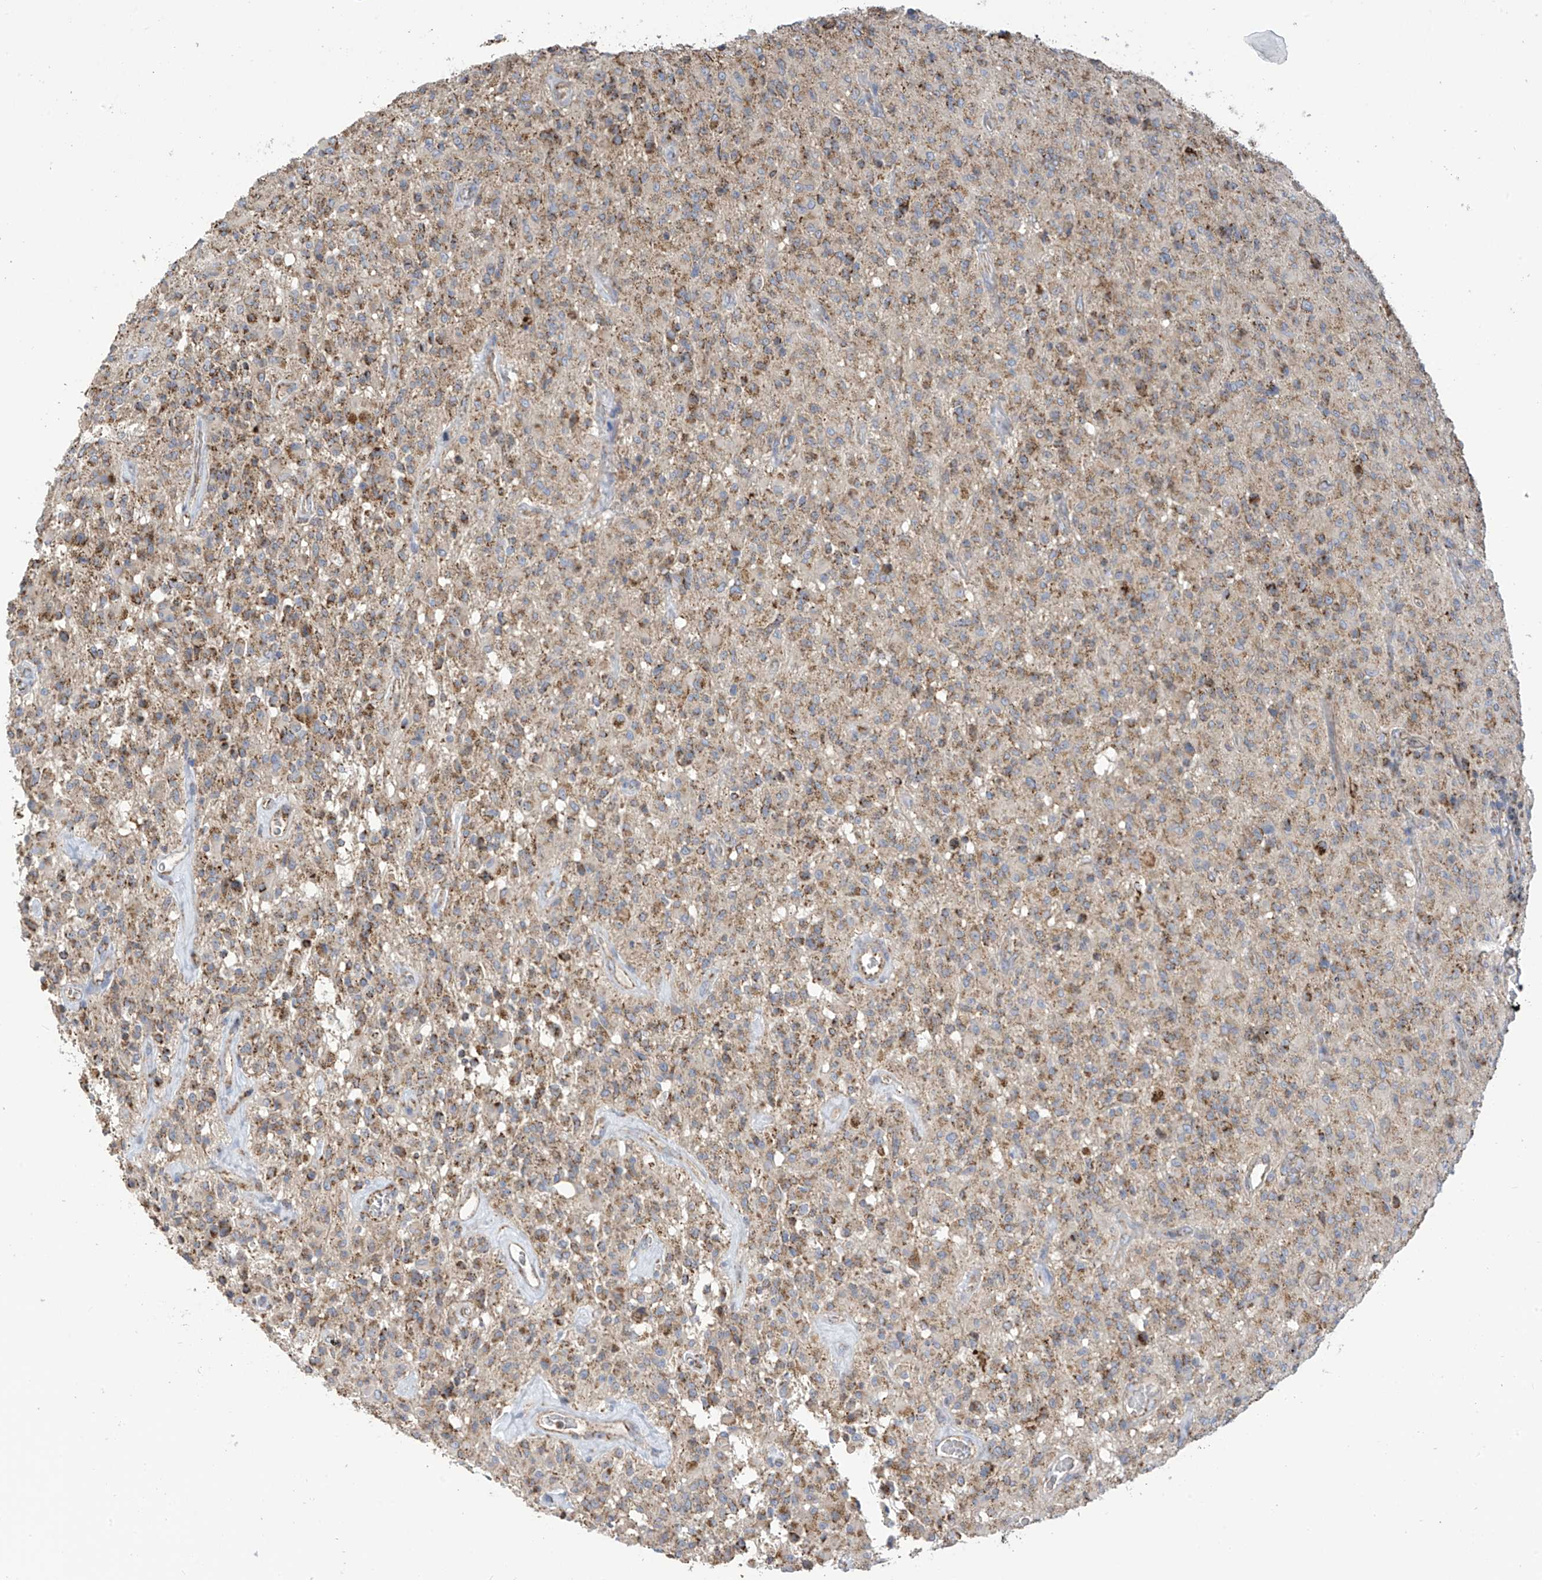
{"staining": {"intensity": "moderate", "quantity": ">75%", "location": "cytoplasmic/membranous"}, "tissue": "glioma", "cell_type": "Tumor cells", "image_type": "cancer", "snomed": [{"axis": "morphology", "description": "Glioma, malignant, High grade"}, {"axis": "topography", "description": "Brain"}], "caption": "Protein expression analysis of glioma demonstrates moderate cytoplasmic/membranous expression in approximately >75% of tumor cells.", "gene": "PNPT1", "patient": {"sex": "female", "age": 57}}